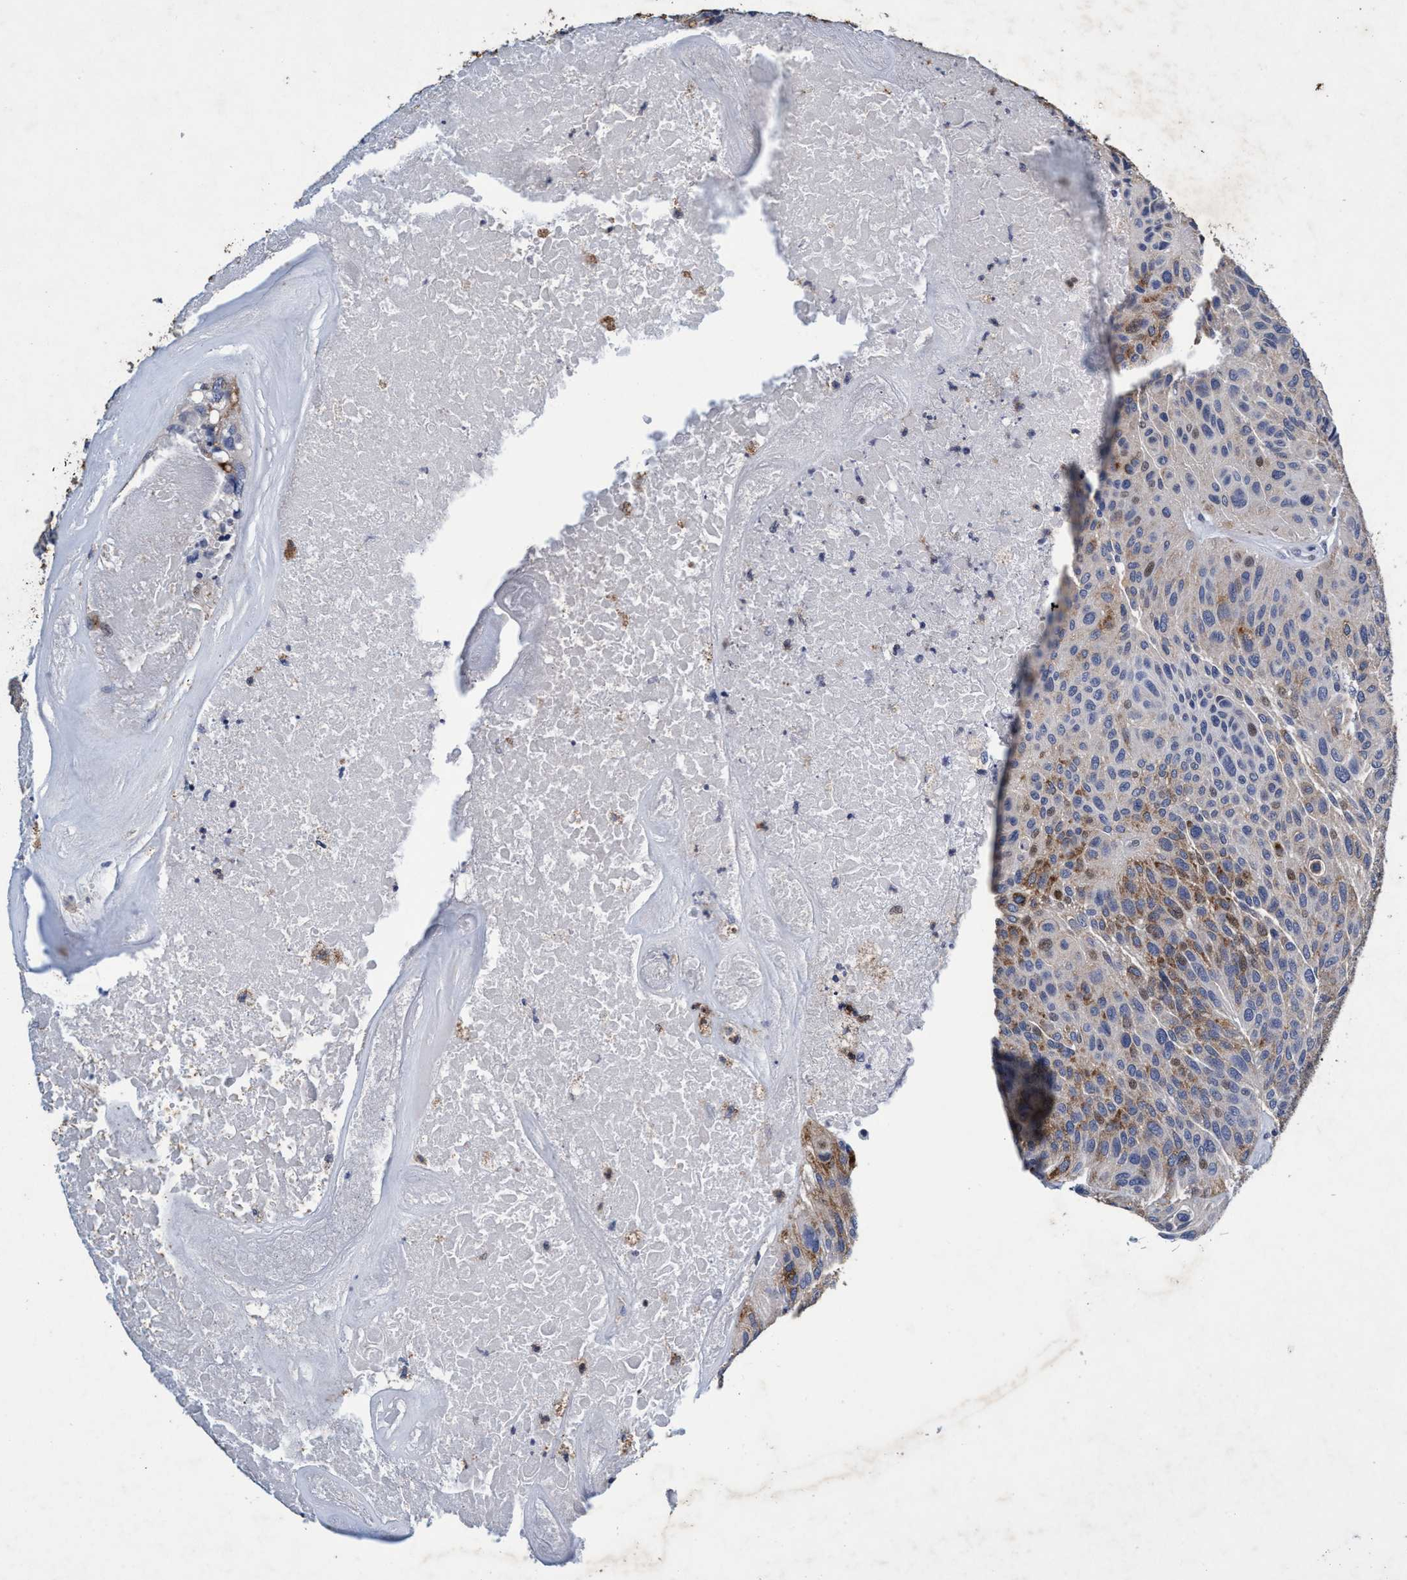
{"staining": {"intensity": "moderate", "quantity": "25%-75%", "location": "cytoplasmic/membranous"}, "tissue": "urothelial cancer", "cell_type": "Tumor cells", "image_type": "cancer", "snomed": [{"axis": "morphology", "description": "Urothelial carcinoma, High grade"}, {"axis": "topography", "description": "Urinary bladder"}], "caption": "This is an image of IHC staining of urothelial carcinoma (high-grade), which shows moderate staining in the cytoplasmic/membranous of tumor cells.", "gene": "GRB14", "patient": {"sex": "male", "age": 66}}